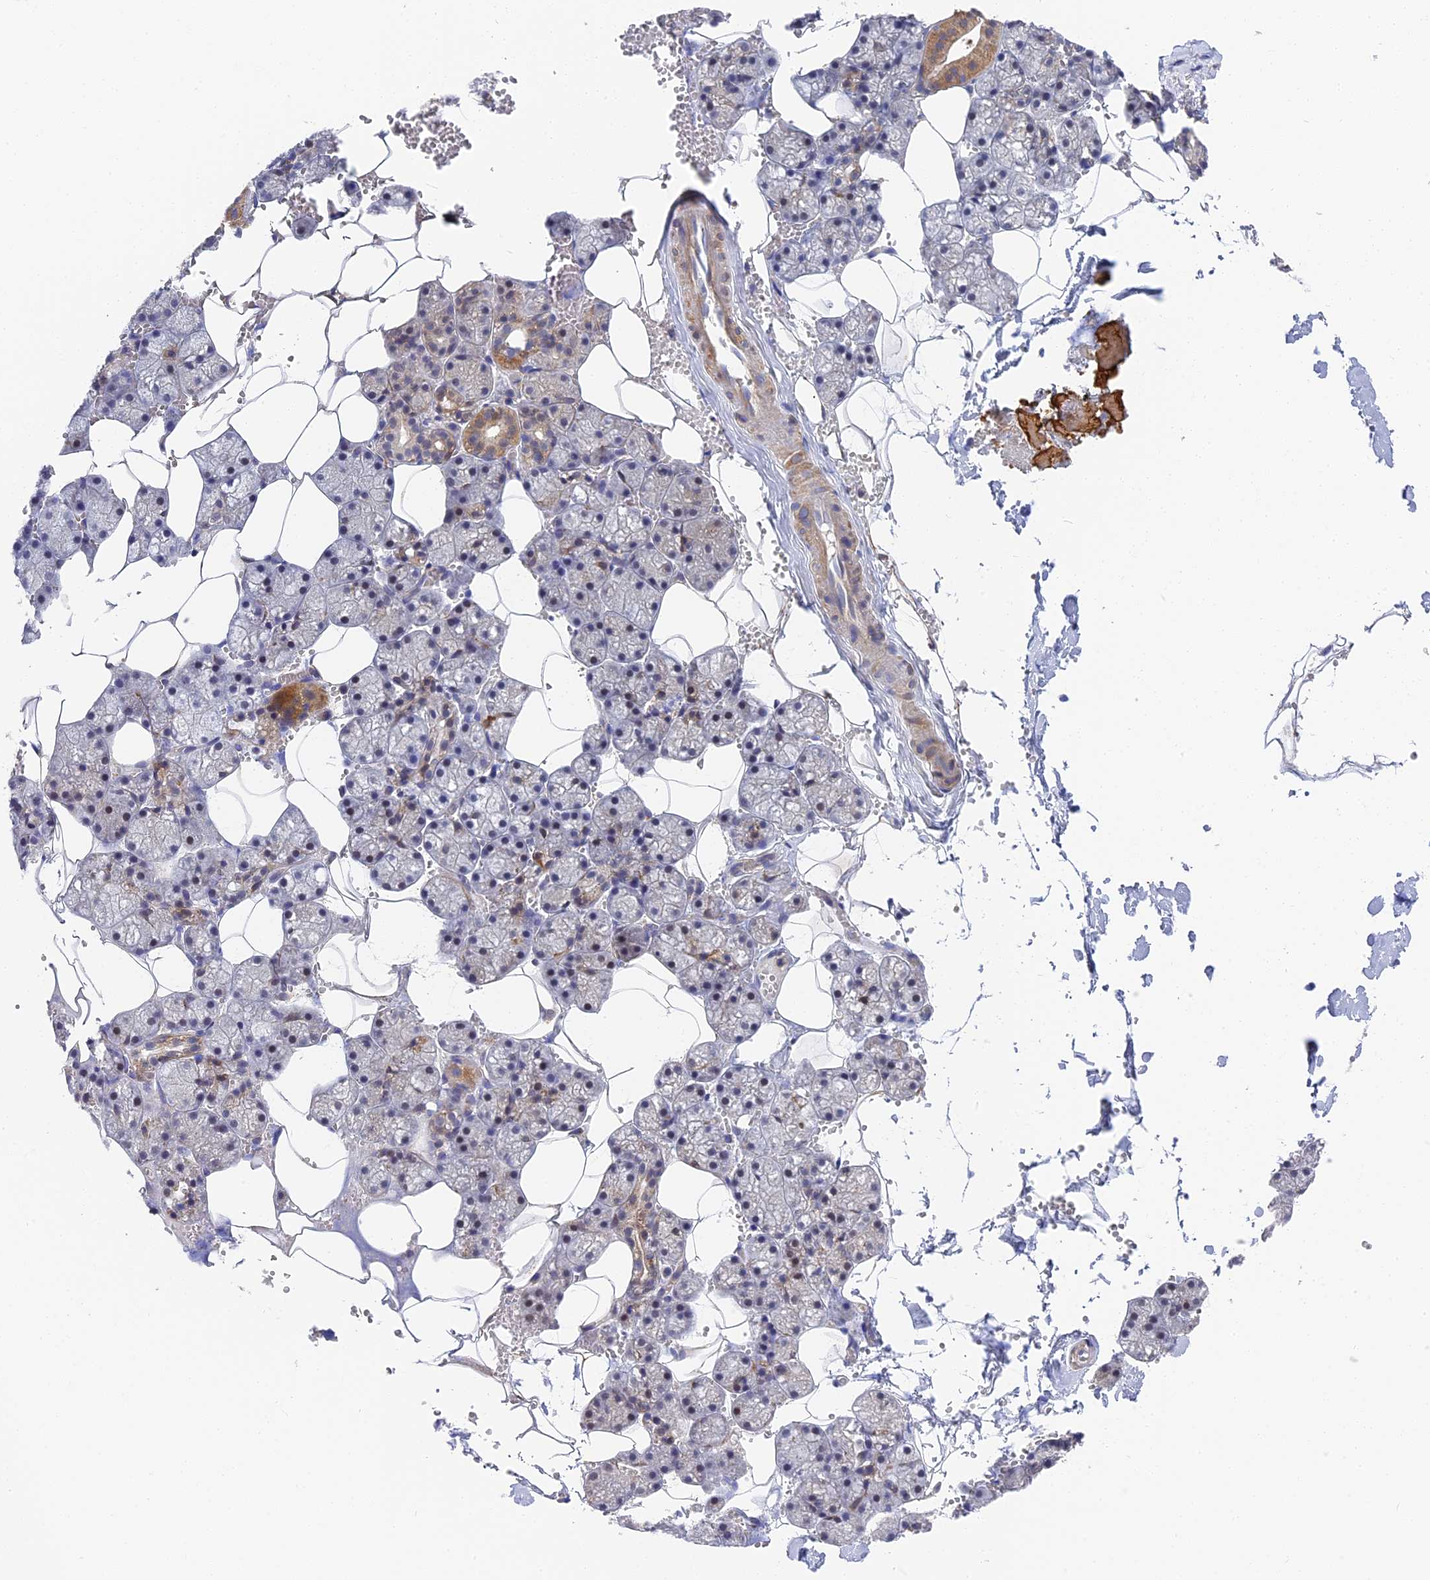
{"staining": {"intensity": "moderate", "quantity": "<25%", "location": "cytoplasmic/membranous"}, "tissue": "salivary gland", "cell_type": "Glandular cells", "image_type": "normal", "snomed": [{"axis": "morphology", "description": "Normal tissue, NOS"}, {"axis": "topography", "description": "Salivary gland"}], "caption": "Benign salivary gland exhibits moderate cytoplasmic/membranous positivity in about <25% of glandular cells, visualized by immunohistochemistry. The protein is stained brown, and the nuclei are stained in blue (DAB IHC with brightfield microscopy, high magnification).", "gene": "CCDC113", "patient": {"sex": "male", "age": 62}}